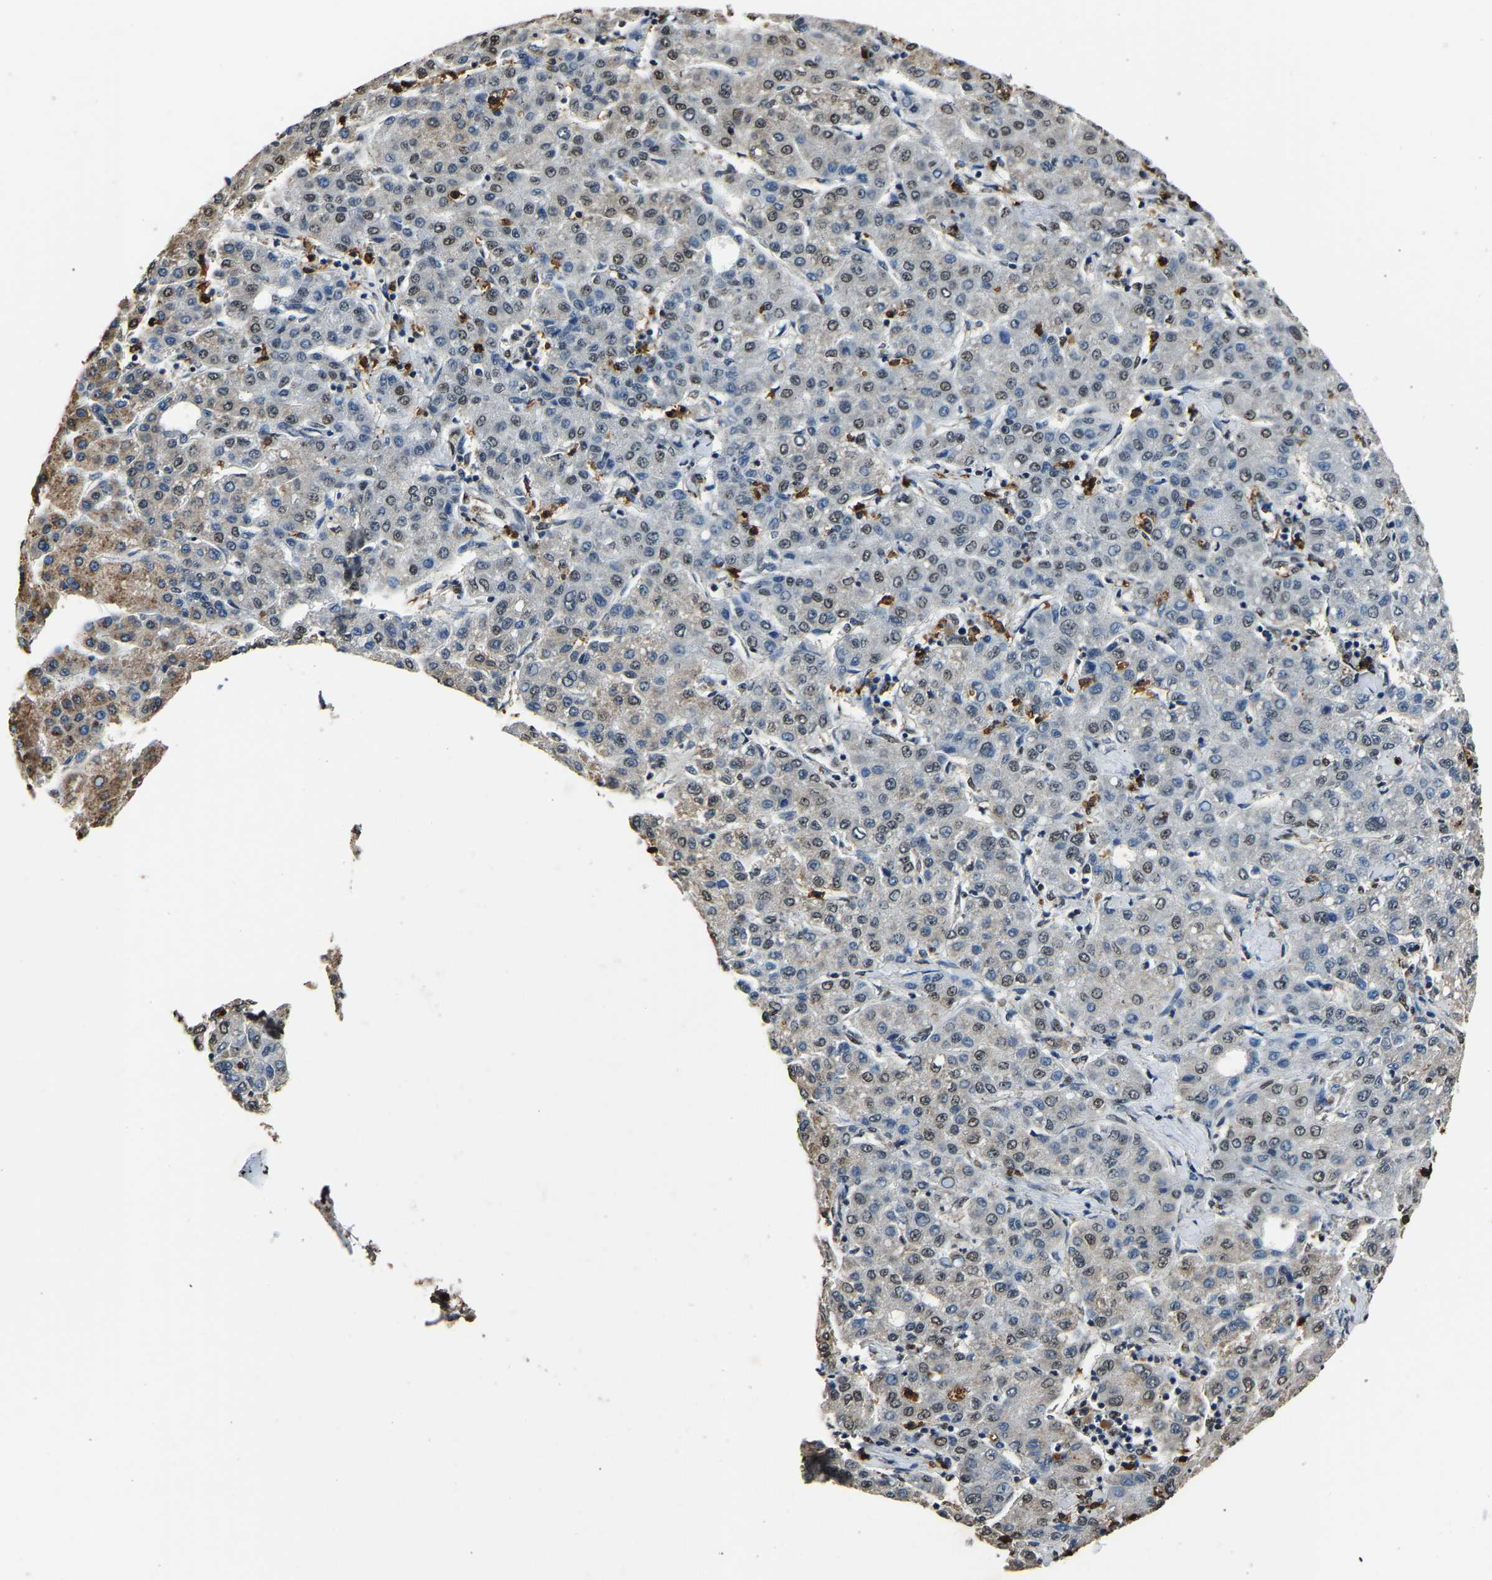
{"staining": {"intensity": "moderate", "quantity": "25%-75%", "location": "nuclear"}, "tissue": "liver cancer", "cell_type": "Tumor cells", "image_type": "cancer", "snomed": [{"axis": "morphology", "description": "Carcinoma, Hepatocellular, NOS"}, {"axis": "topography", "description": "Liver"}], "caption": "Tumor cells display medium levels of moderate nuclear positivity in approximately 25%-75% of cells in human liver hepatocellular carcinoma.", "gene": "SAFB", "patient": {"sex": "male", "age": 65}}